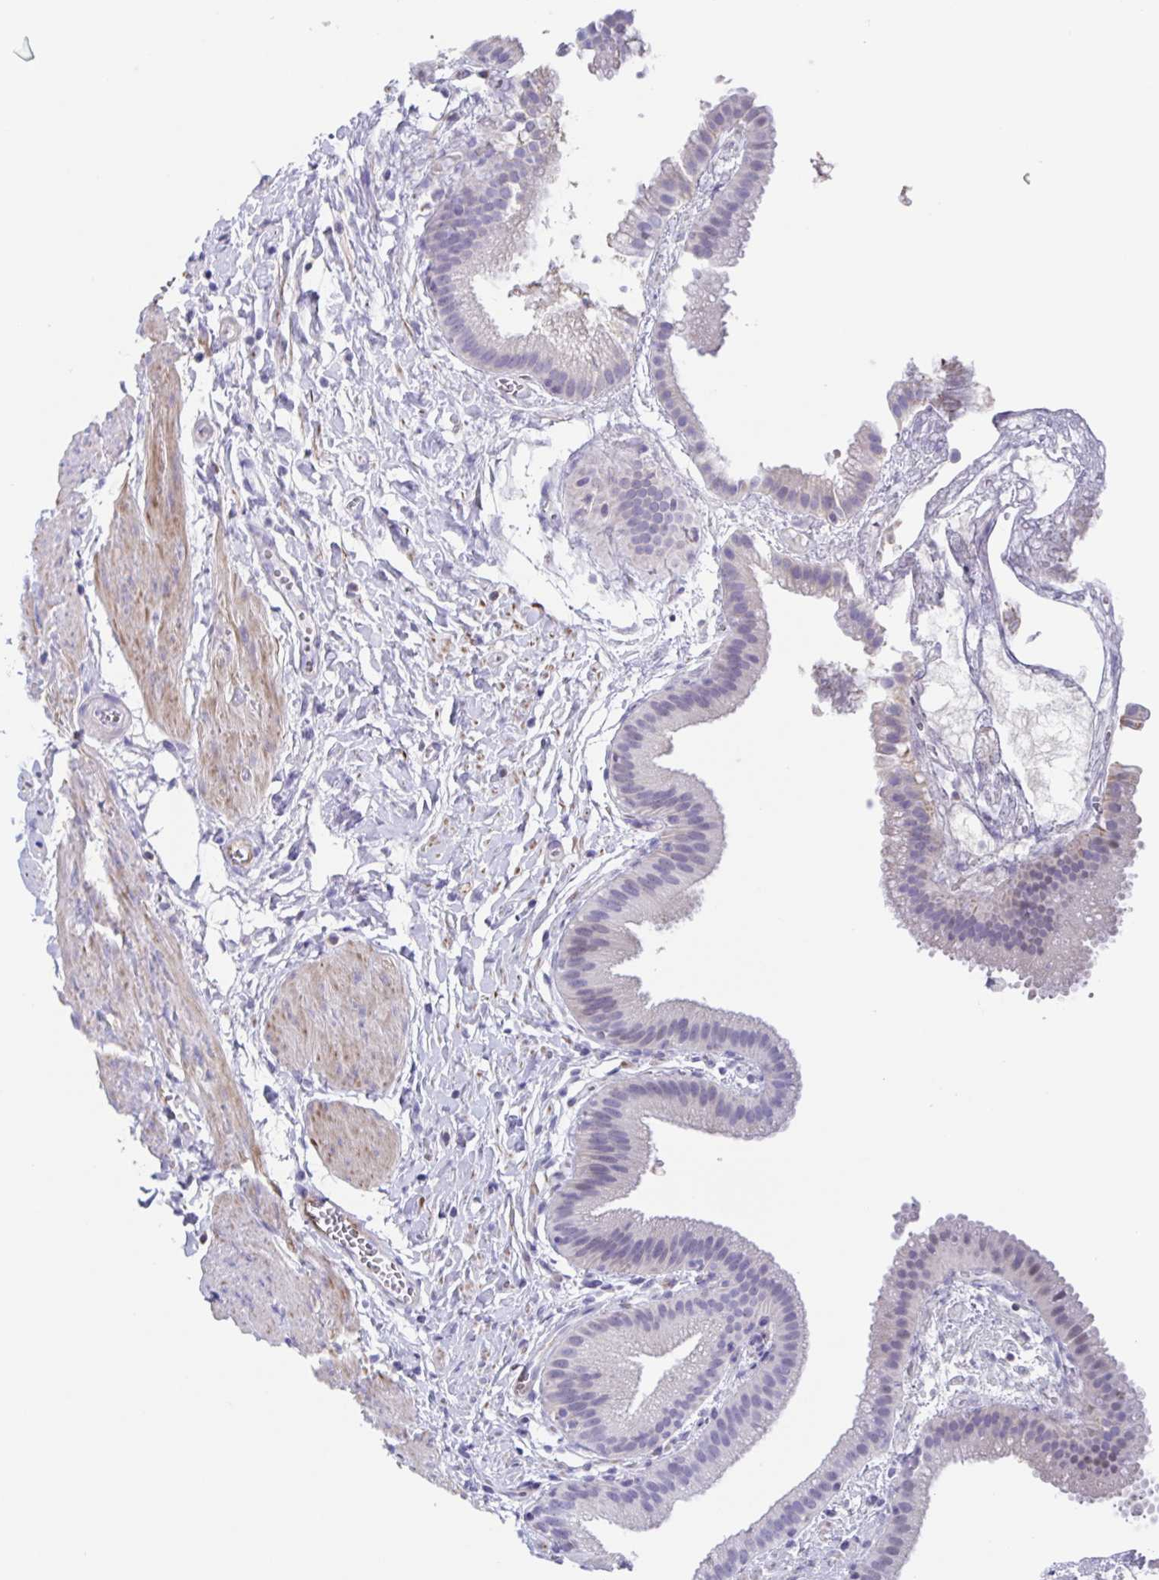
{"staining": {"intensity": "weak", "quantity": "<25%", "location": "nuclear"}, "tissue": "gallbladder", "cell_type": "Glandular cells", "image_type": "normal", "snomed": [{"axis": "morphology", "description": "Normal tissue, NOS"}, {"axis": "topography", "description": "Gallbladder"}], "caption": "This is an IHC micrograph of benign human gallbladder. There is no staining in glandular cells.", "gene": "PBOV1", "patient": {"sex": "female", "age": 63}}